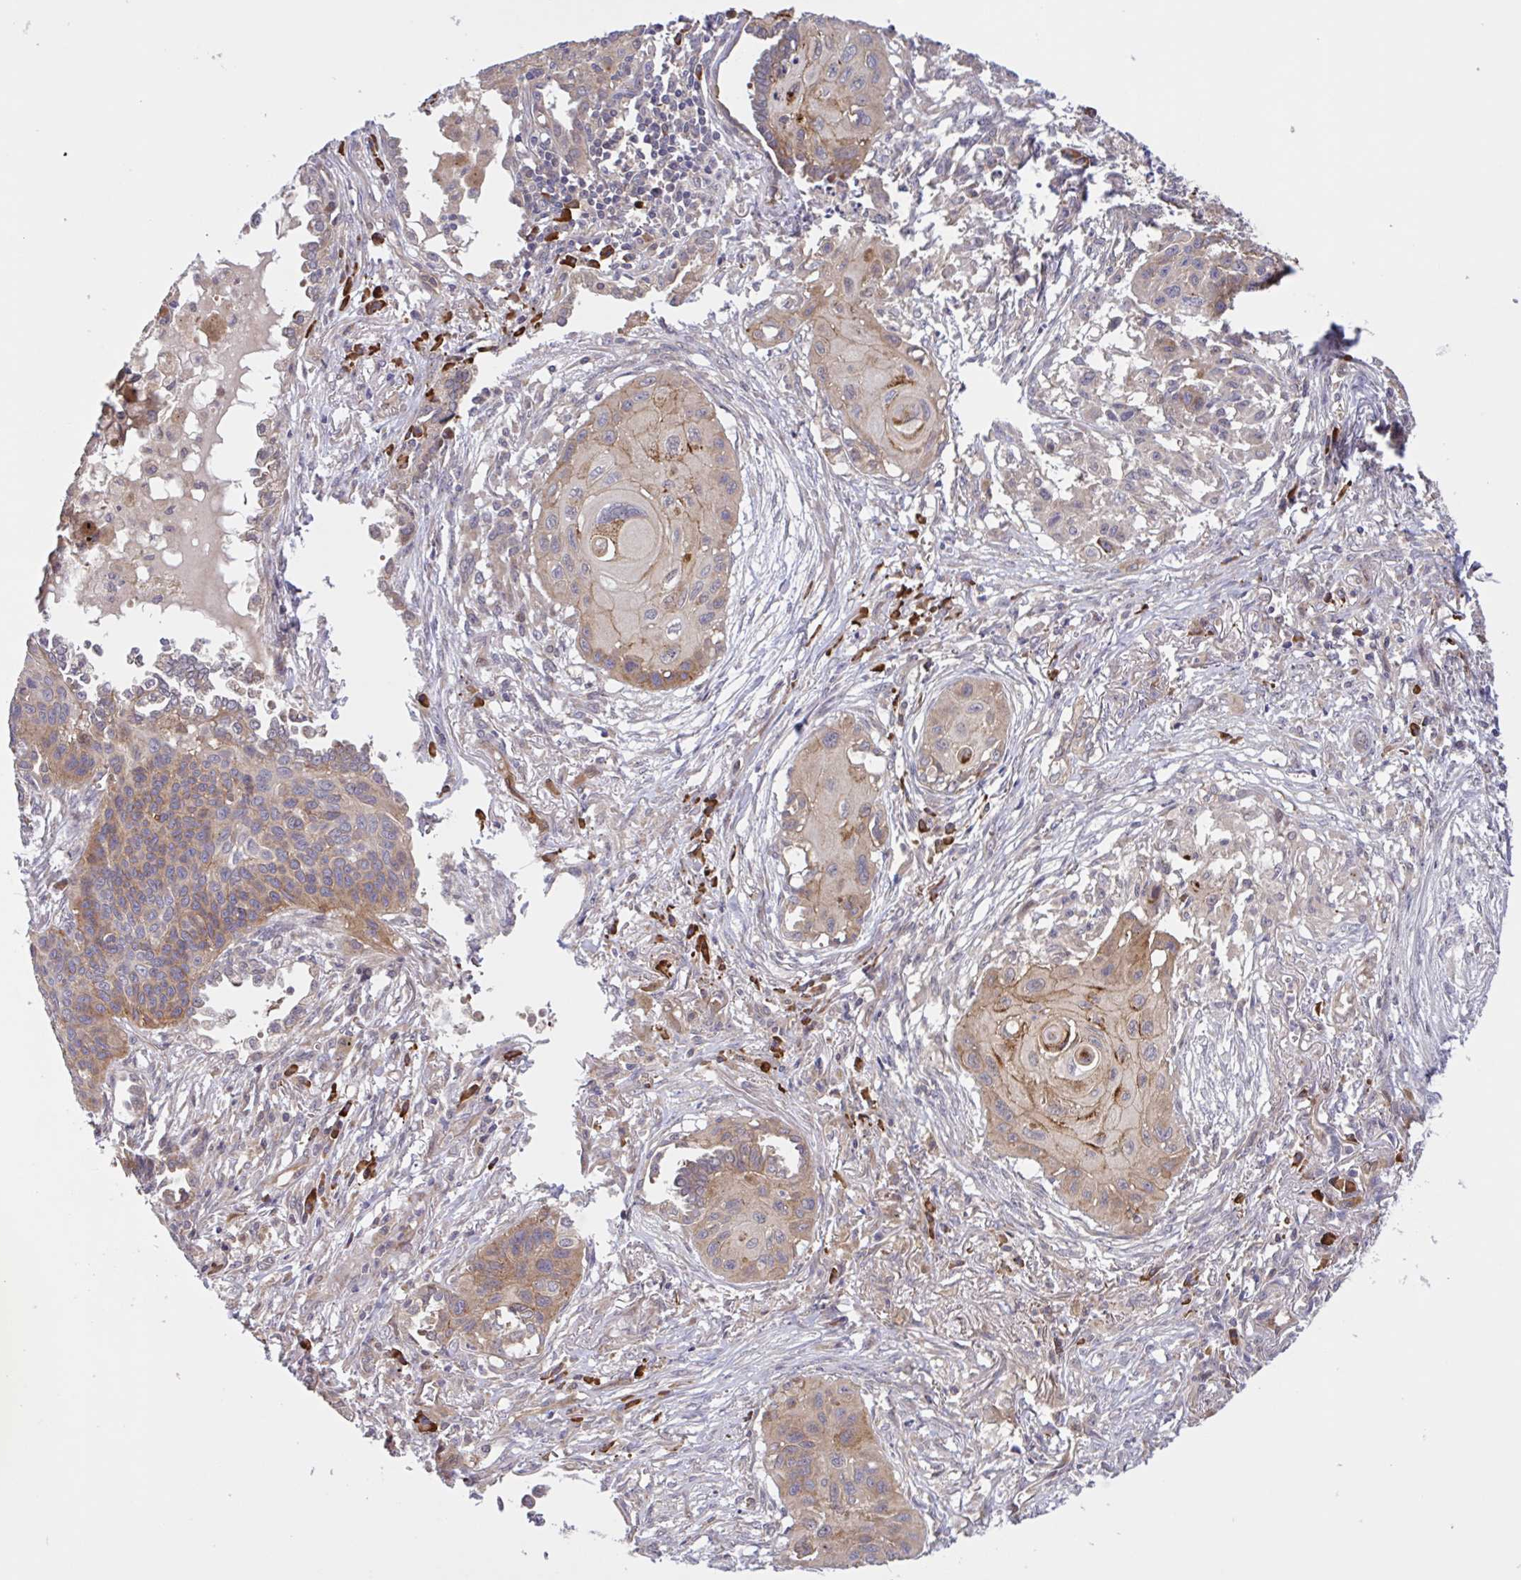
{"staining": {"intensity": "weak", "quantity": "25%-75%", "location": "cytoplasmic/membranous"}, "tissue": "lung cancer", "cell_type": "Tumor cells", "image_type": "cancer", "snomed": [{"axis": "morphology", "description": "Squamous cell carcinoma, NOS"}, {"axis": "topography", "description": "Lung"}], "caption": "Immunohistochemical staining of human lung squamous cell carcinoma reveals low levels of weak cytoplasmic/membranous protein expression in approximately 25%-75% of tumor cells.", "gene": "INTS10", "patient": {"sex": "male", "age": 71}}